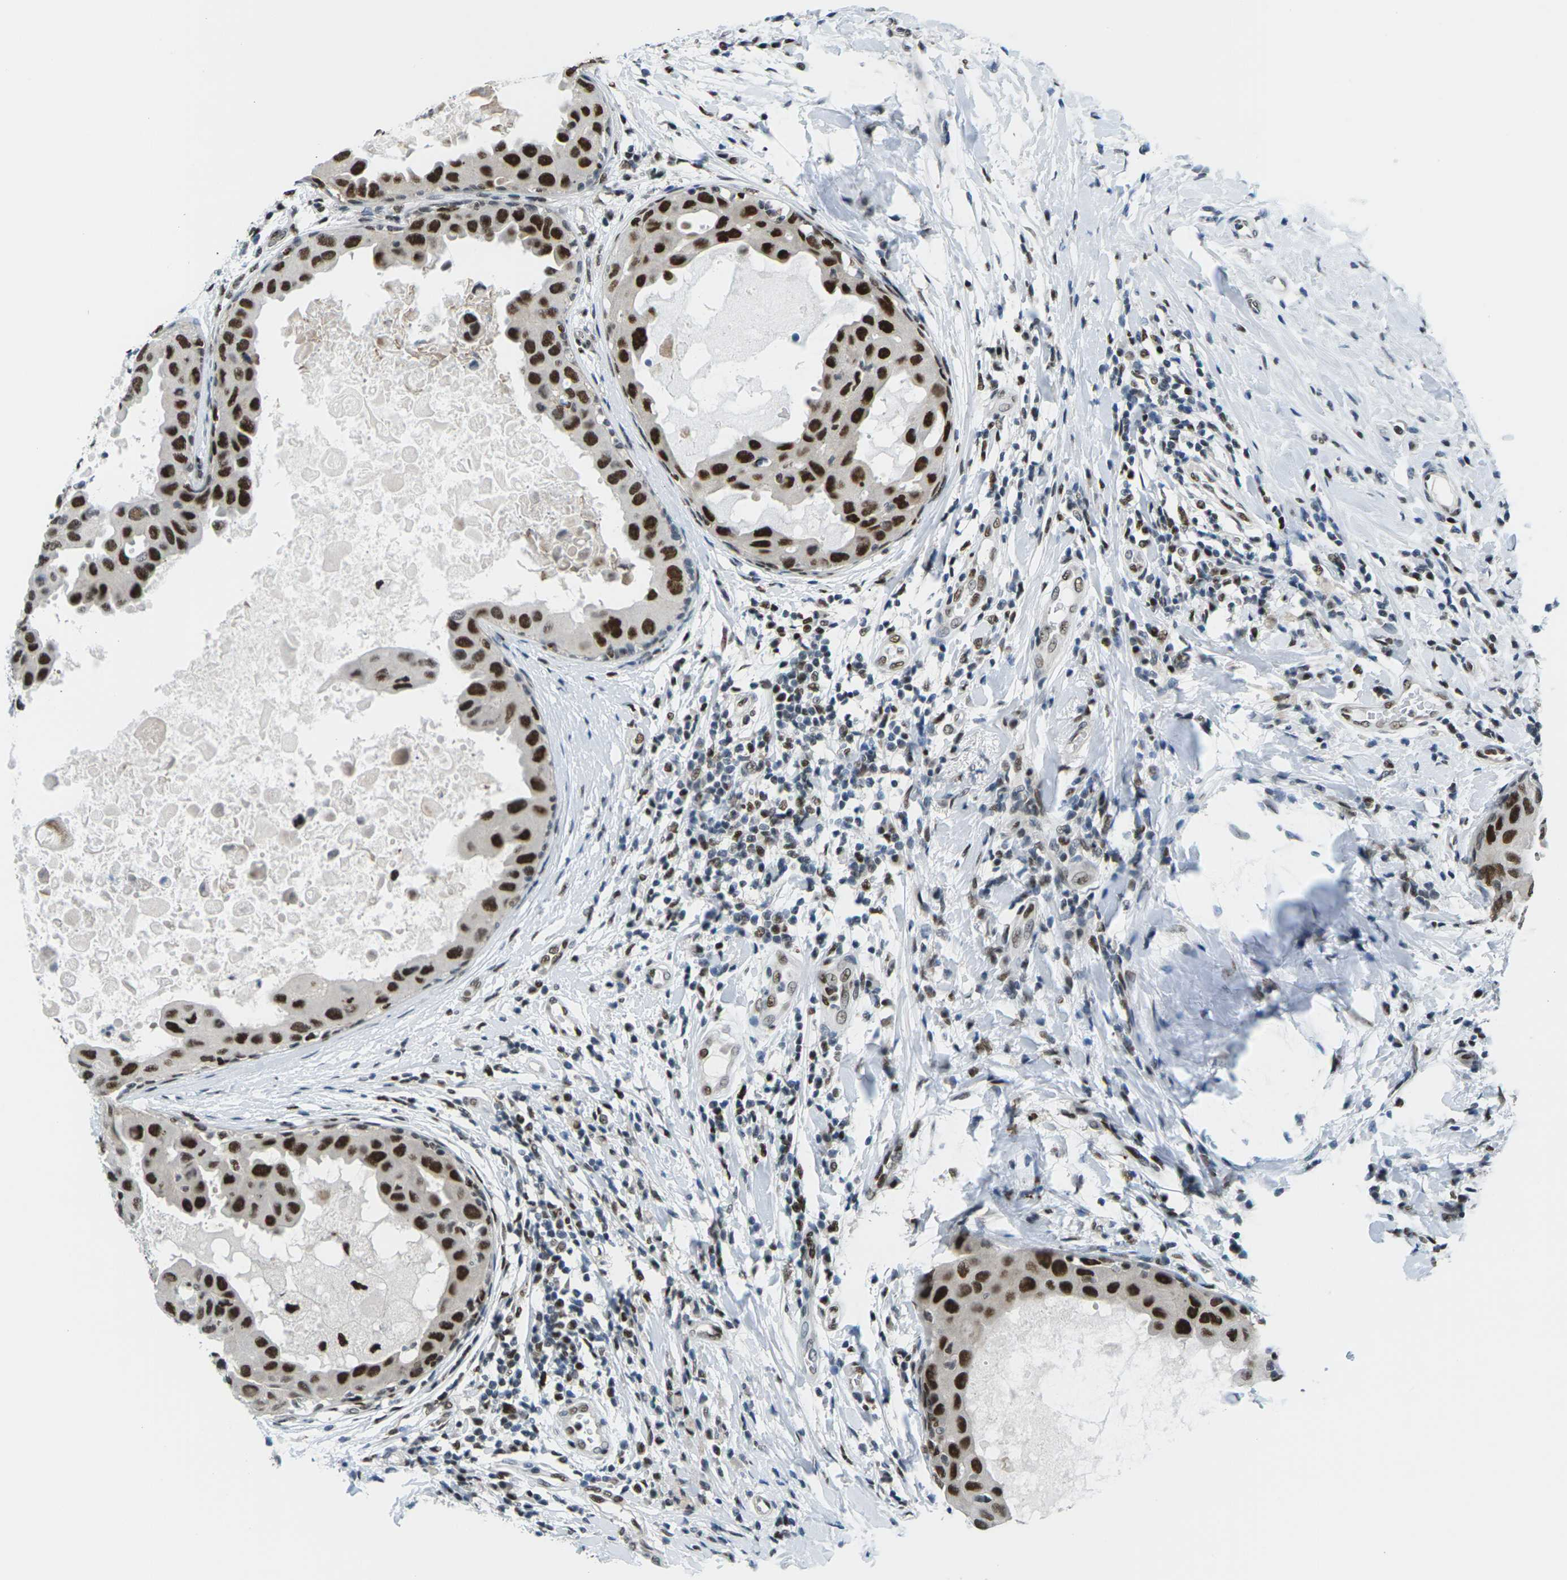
{"staining": {"intensity": "strong", "quantity": ">75%", "location": "nuclear"}, "tissue": "breast cancer", "cell_type": "Tumor cells", "image_type": "cancer", "snomed": [{"axis": "morphology", "description": "Duct carcinoma"}, {"axis": "topography", "description": "Breast"}], "caption": "A photomicrograph of breast cancer (invasive ductal carcinoma) stained for a protein exhibits strong nuclear brown staining in tumor cells.", "gene": "PSME3", "patient": {"sex": "female", "age": 27}}